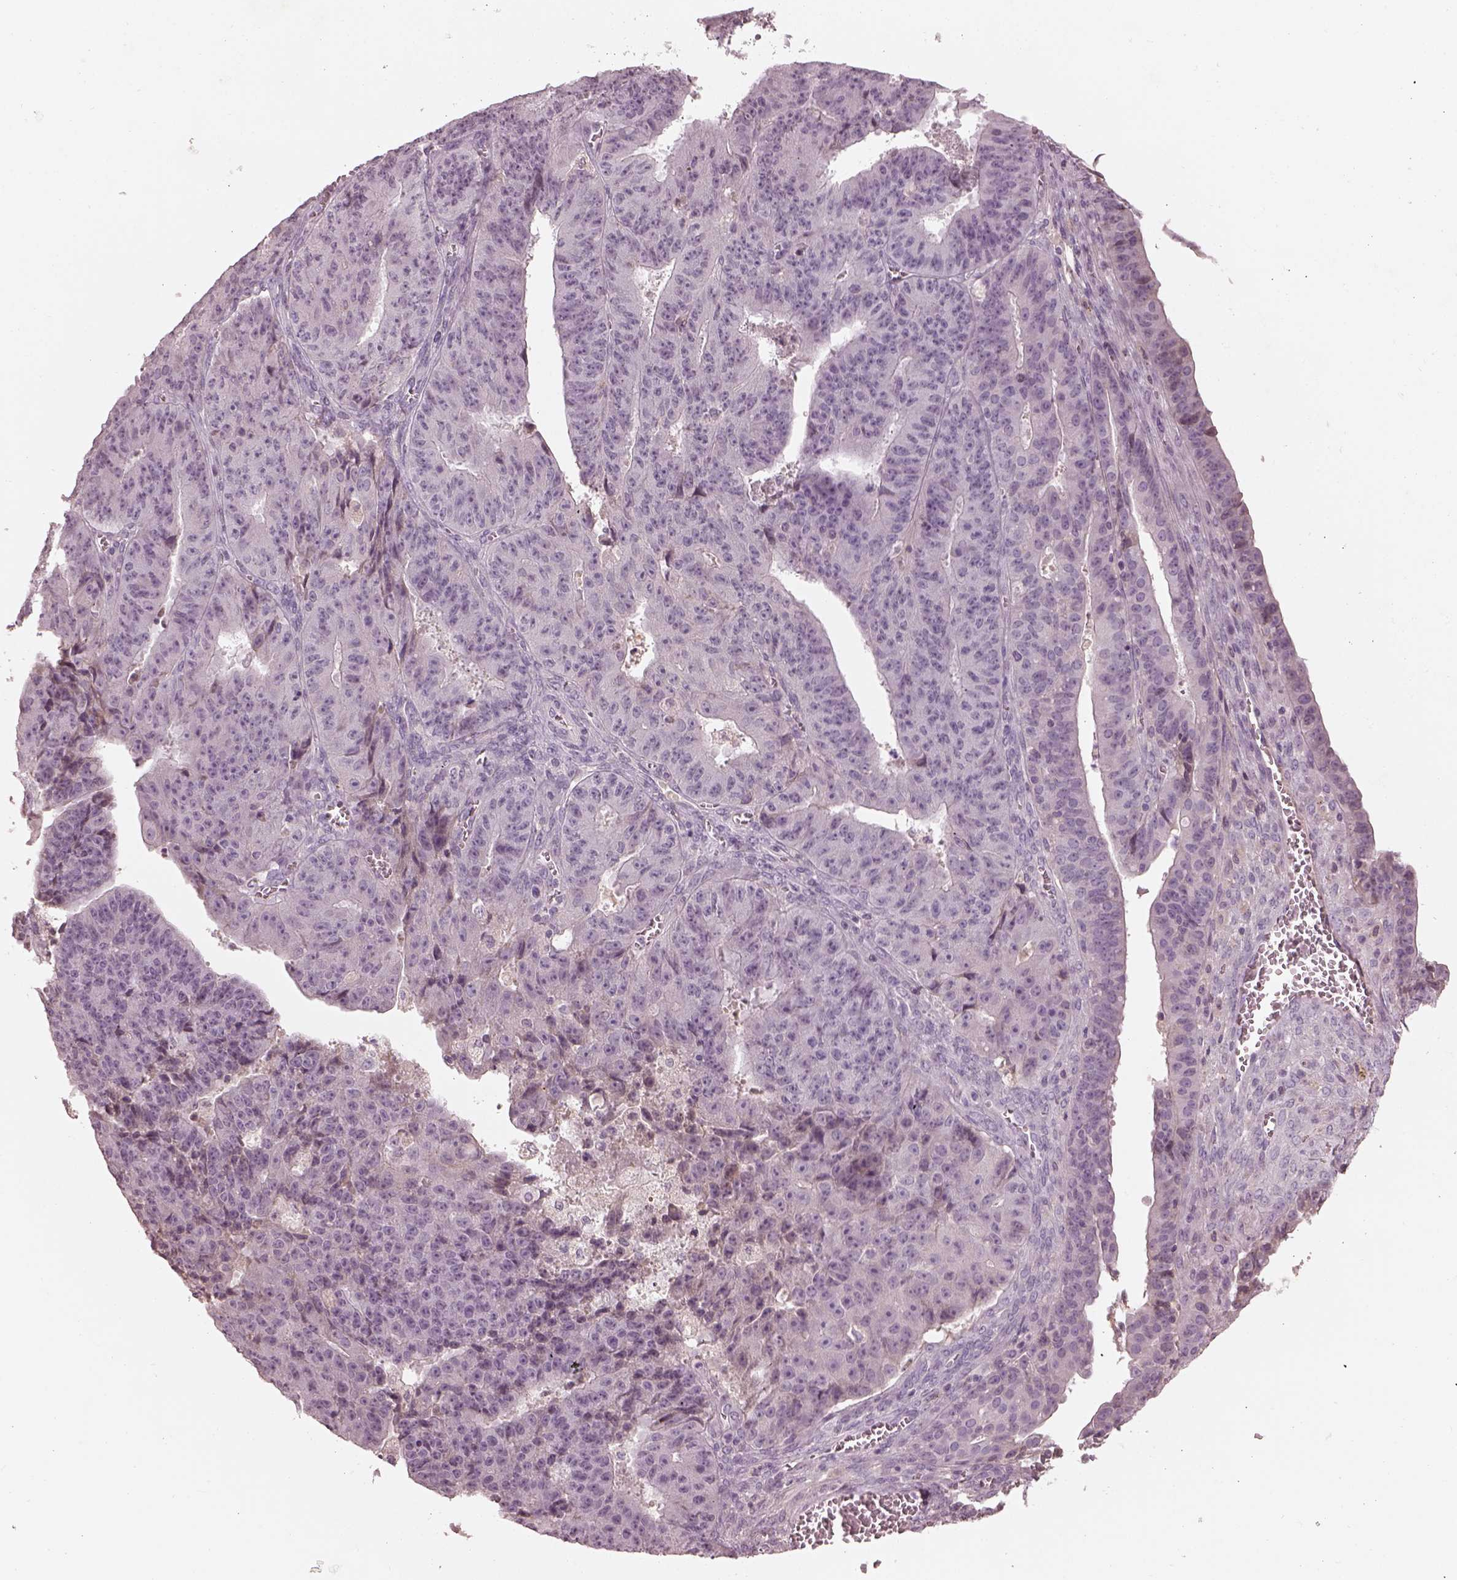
{"staining": {"intensity": "negative", "quantity": "none", "location": "none"}, "tissue": "ovarian cancer", "cell_type": "Tumor cells", "image_type": "cancer", "snomed": [{"axis": "morphology", "description": "Carcinoma, endometroid"}, {"axis": "topography", "description": "Ovary"}], "caption": "Protein analysis of ovarian endometroid carcinoma exhibits no significant expression in tumor cells.", "gene": "TLX3", "patient": {"sex": "female", "age": 42}}